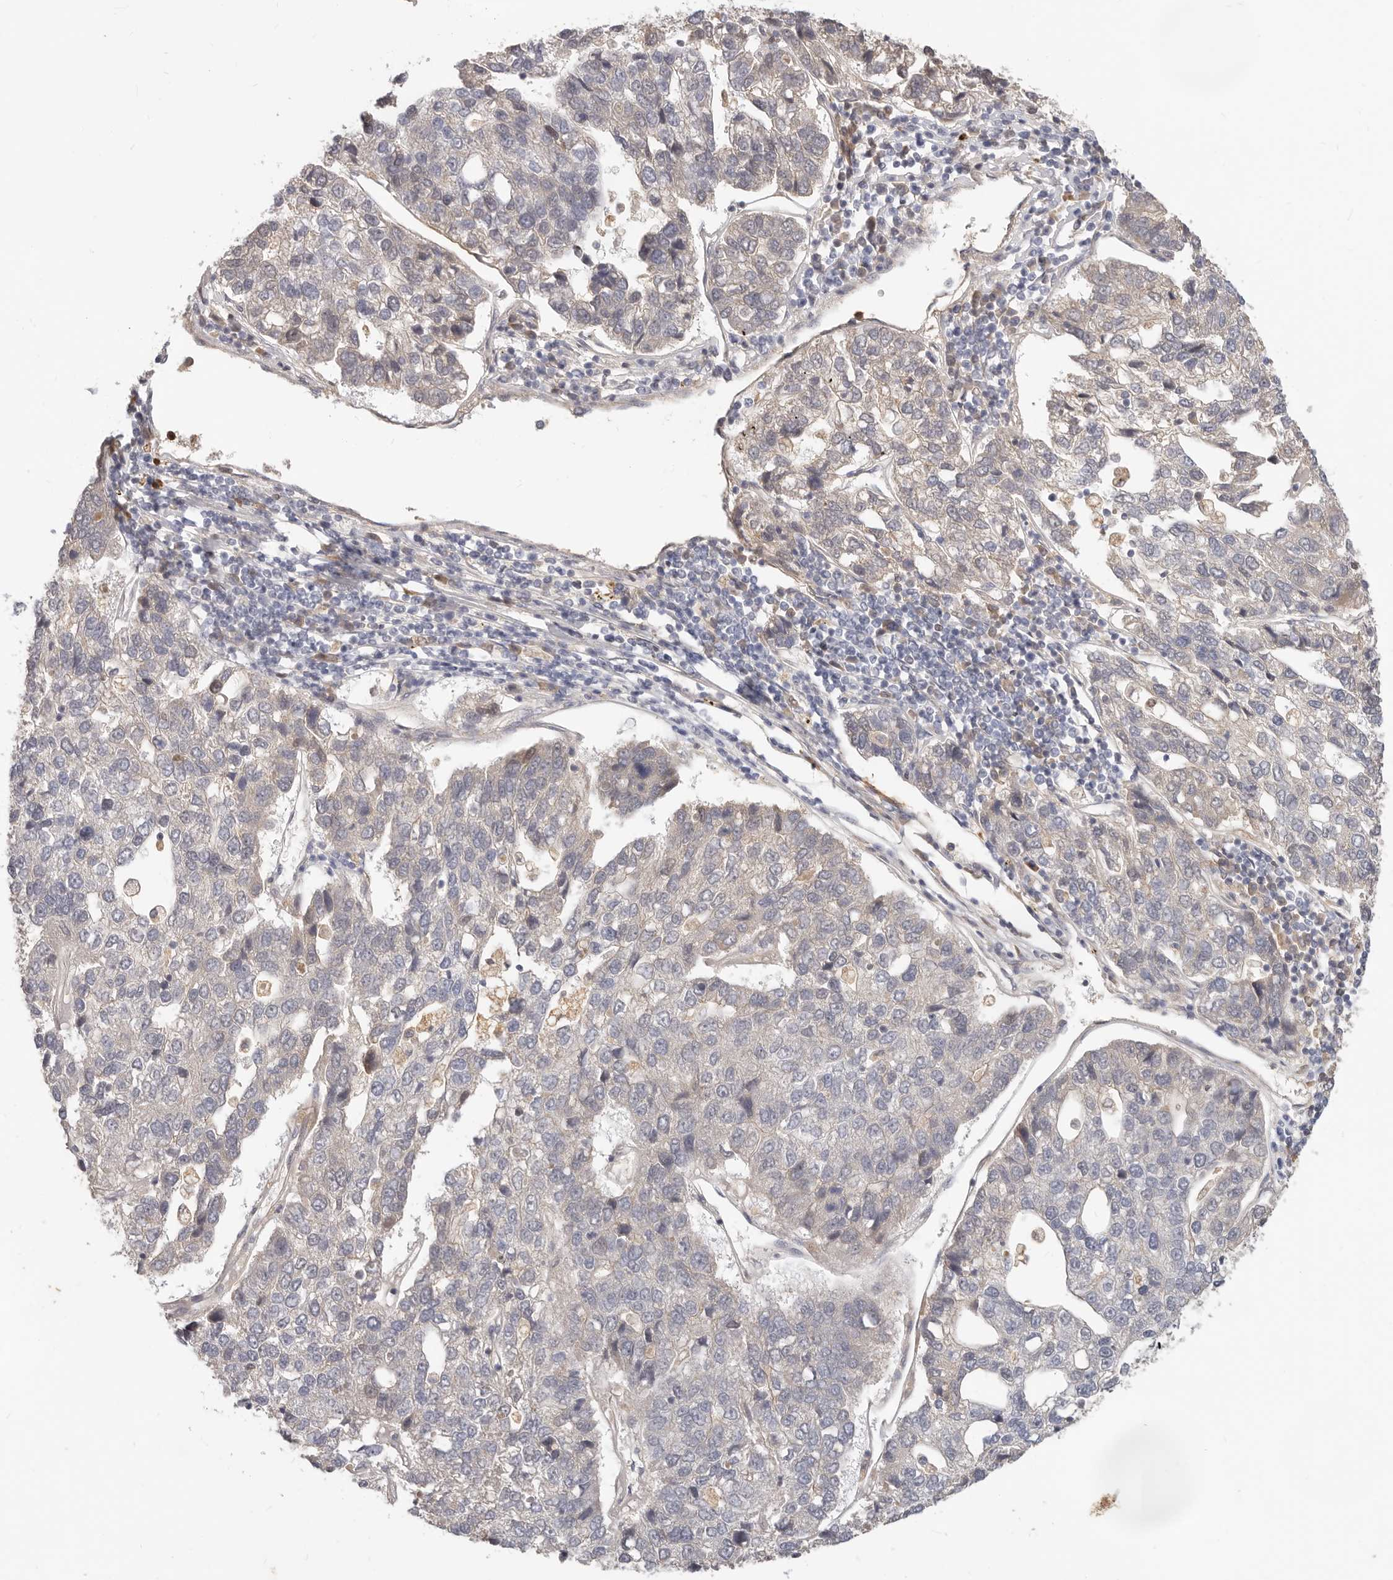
{"staining": {"intensity": "negative", "quantity": "none", "location": "none"}, "tissue": "pancreatic cancer", "cell_type": "Tumor cells", "image_type": "cancer", "snomed": [{"axis": "morphology", "description": "Adenocarcinoma, NOS"}, {"axis": "topography", "description": "Pancreas"}], "caption": "Immunohistochemical staining of human pancreatic cancer (adenocarcinoma) exhibits no significant positivity in tumor cells.", "gene": "USP49", "patient": {"sex": "female", "age": 61}}